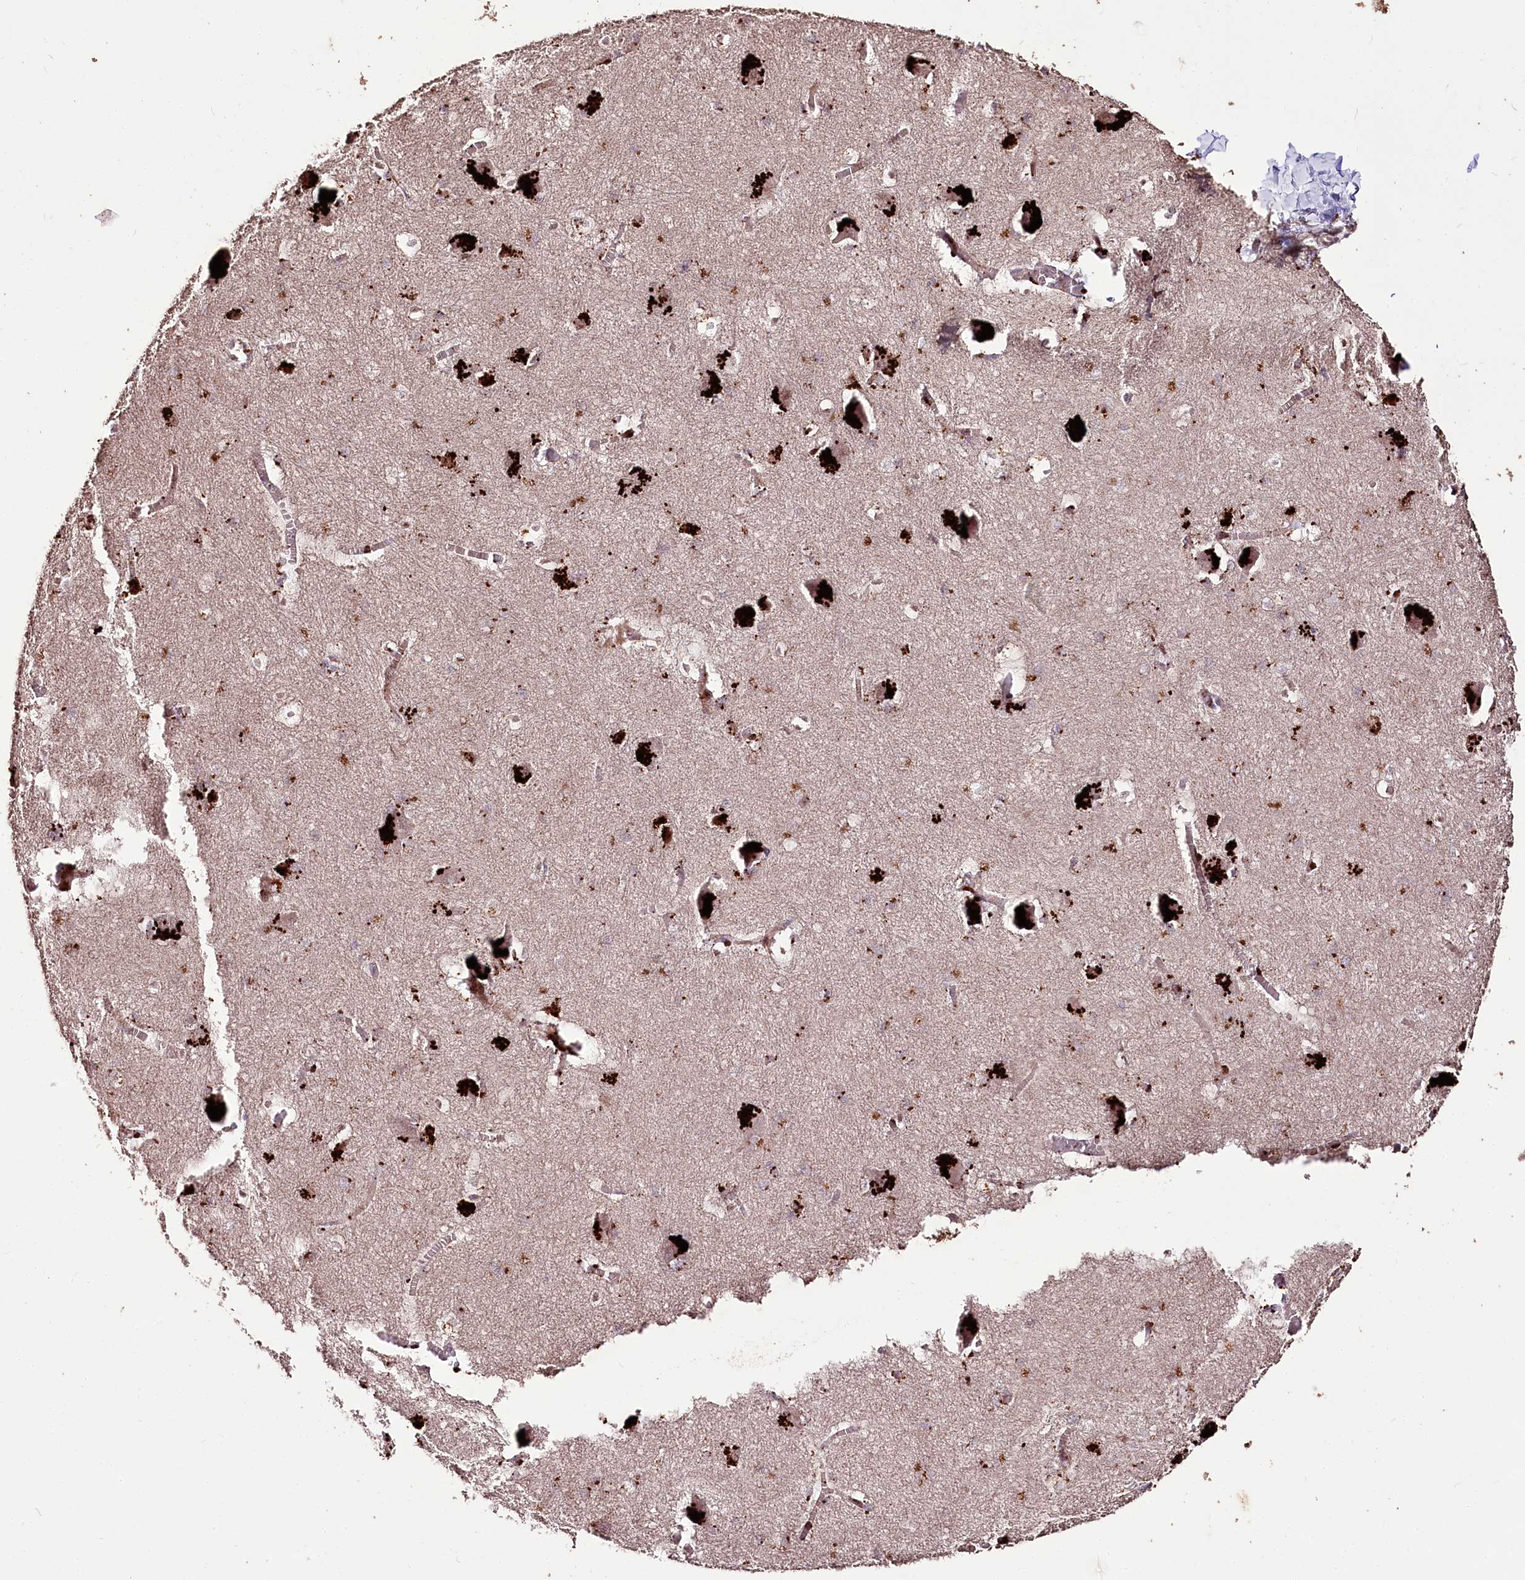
{"staining": {"intensity": "strong", "quantity": "25%-75%", "location": "cytoplasmic/membranous"}, "tissue": "caudate", "cell_type": "Glial cells", "image_type": "normal", "snomed": [{"axis": "morphology", "description": "Normal tissue, NOS"}, {"axis": "topography", "description": "Lateral ventricle wall"}], "caption": "Immunohistochemical staining of benign human caudate reveals 25%-75% levels of strong cytoplasmic/membranous protein expression in approximately 25%-75% of glial cells.", "gene": "CARD19", "patient": {"sex": "male", "age": 37}}